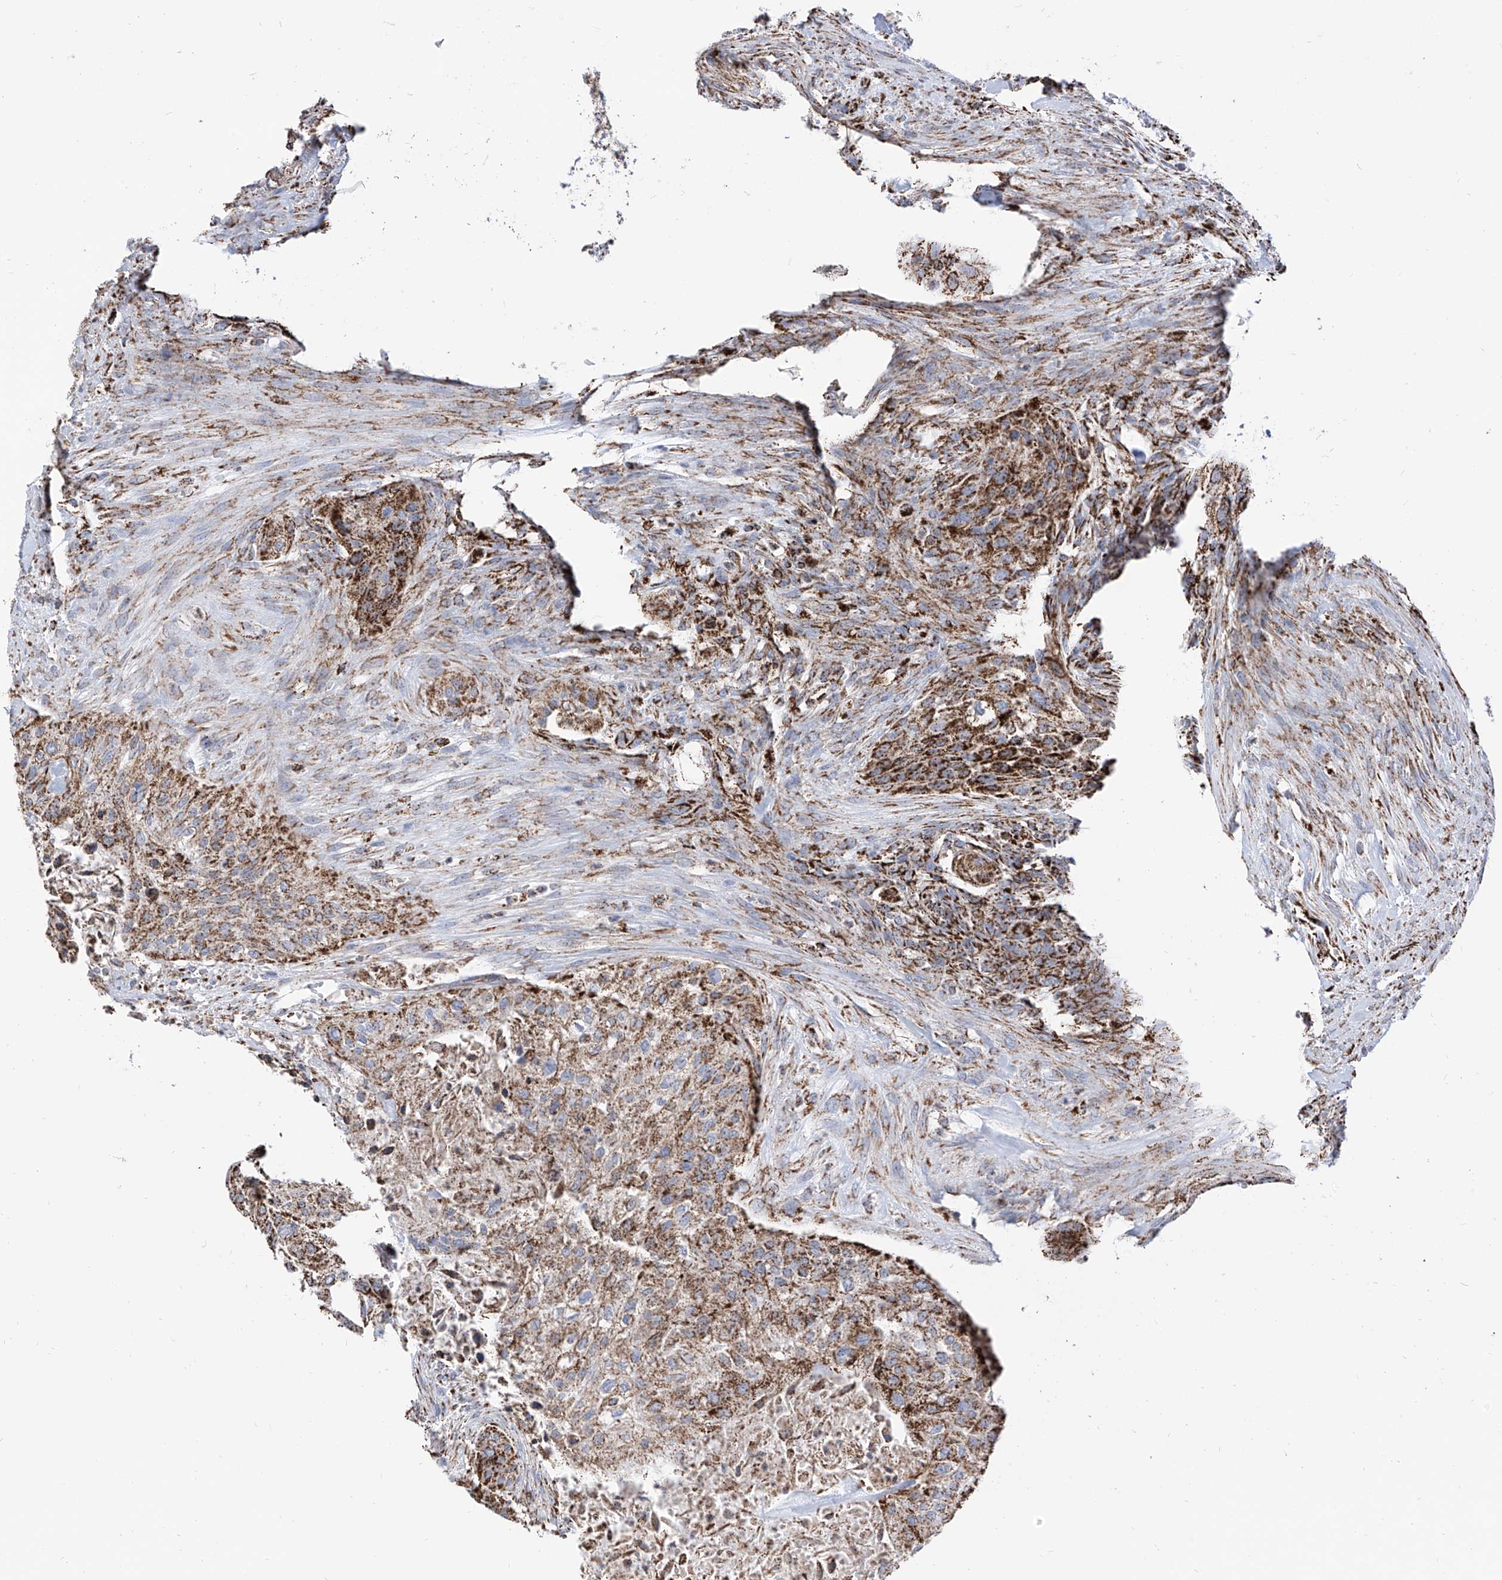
{"staining": {"intensity": "strong", "quantity": ">75%", "location": "cytoplasmic/membranous"}, "tissue": "urothelial cancer", "cell_type": "Tumor cells", "image_type": "cancer", "snomed": [{"axis": "morphology", "description": "Urothelial carcinoma, High grade"}, {"axis": "topography", "description": "Urinary bladder"}], "caption": "A high amount of strong cytoplasmic/membranous staining is appreciated in approximately >75% of tumor cells in high-grade urothelial carcinoma tissue. The staining is performed using DAB (3,3'-diaminobenzidine) brown chromogen to label protein expression. The nuclei are counter-stained blue using hematoxylin.", "gene": "COX5B", "patient": {"sex": "male", "age": 35}}